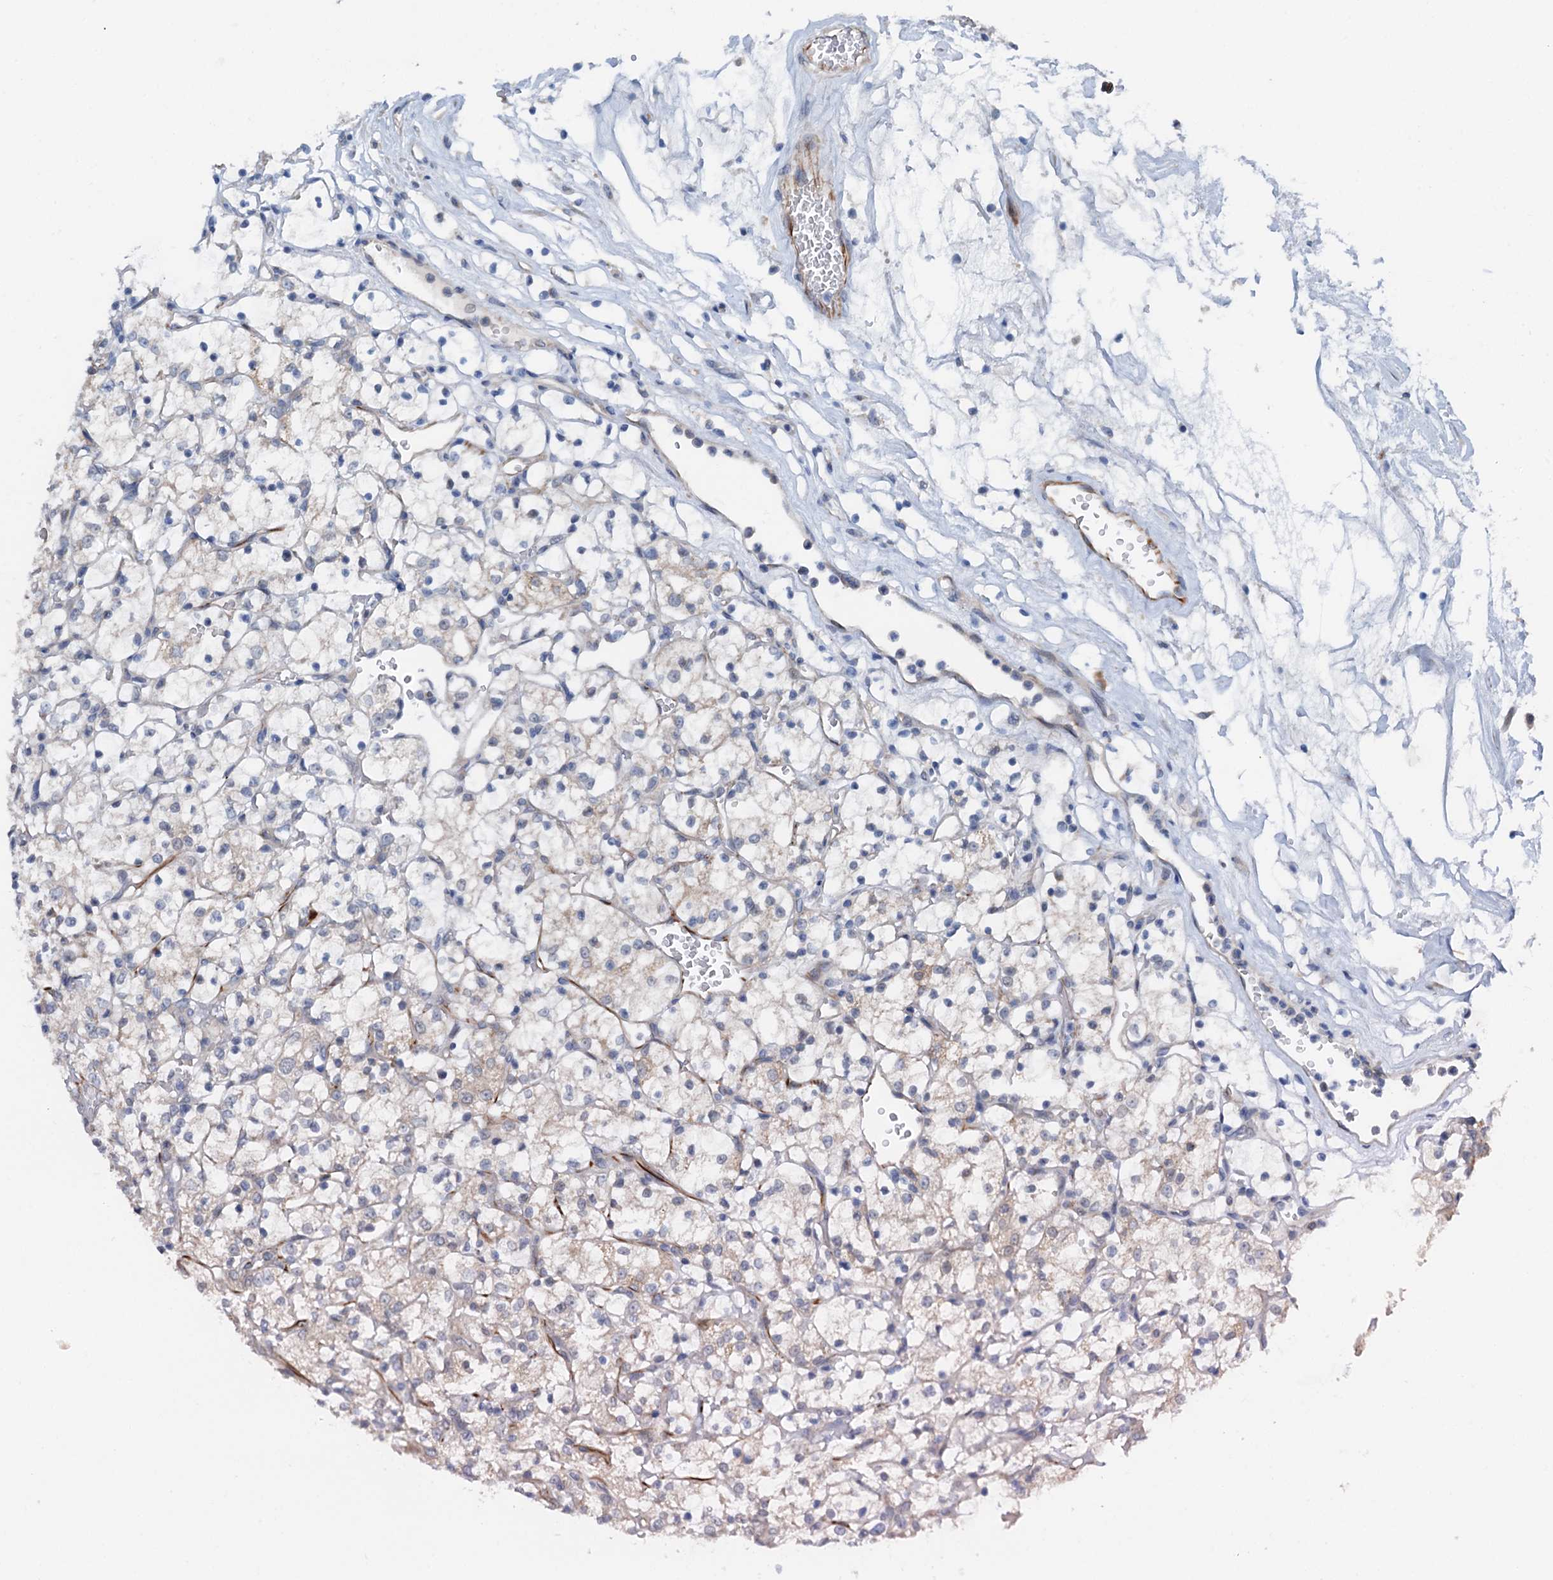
{"staining": {"intensity": "weak", "quantity": "<25%", "location": "cytoplasmic/membranous"}, "tissue": "renal cancer", "cell_type": "Tumor cells", "image_type": "cancer", "snomed": [{"axis": "morphology", "description": "Adenocarcinoma, NOS"}, {"axis": "topography", "description": "Kidney"}], "caption": "A photomicrograph of human renal adenocarcinoma is negative for staining in tumor cells.", "gene": "ELAC1", "patient": {"sex": "female", "age": 69}}